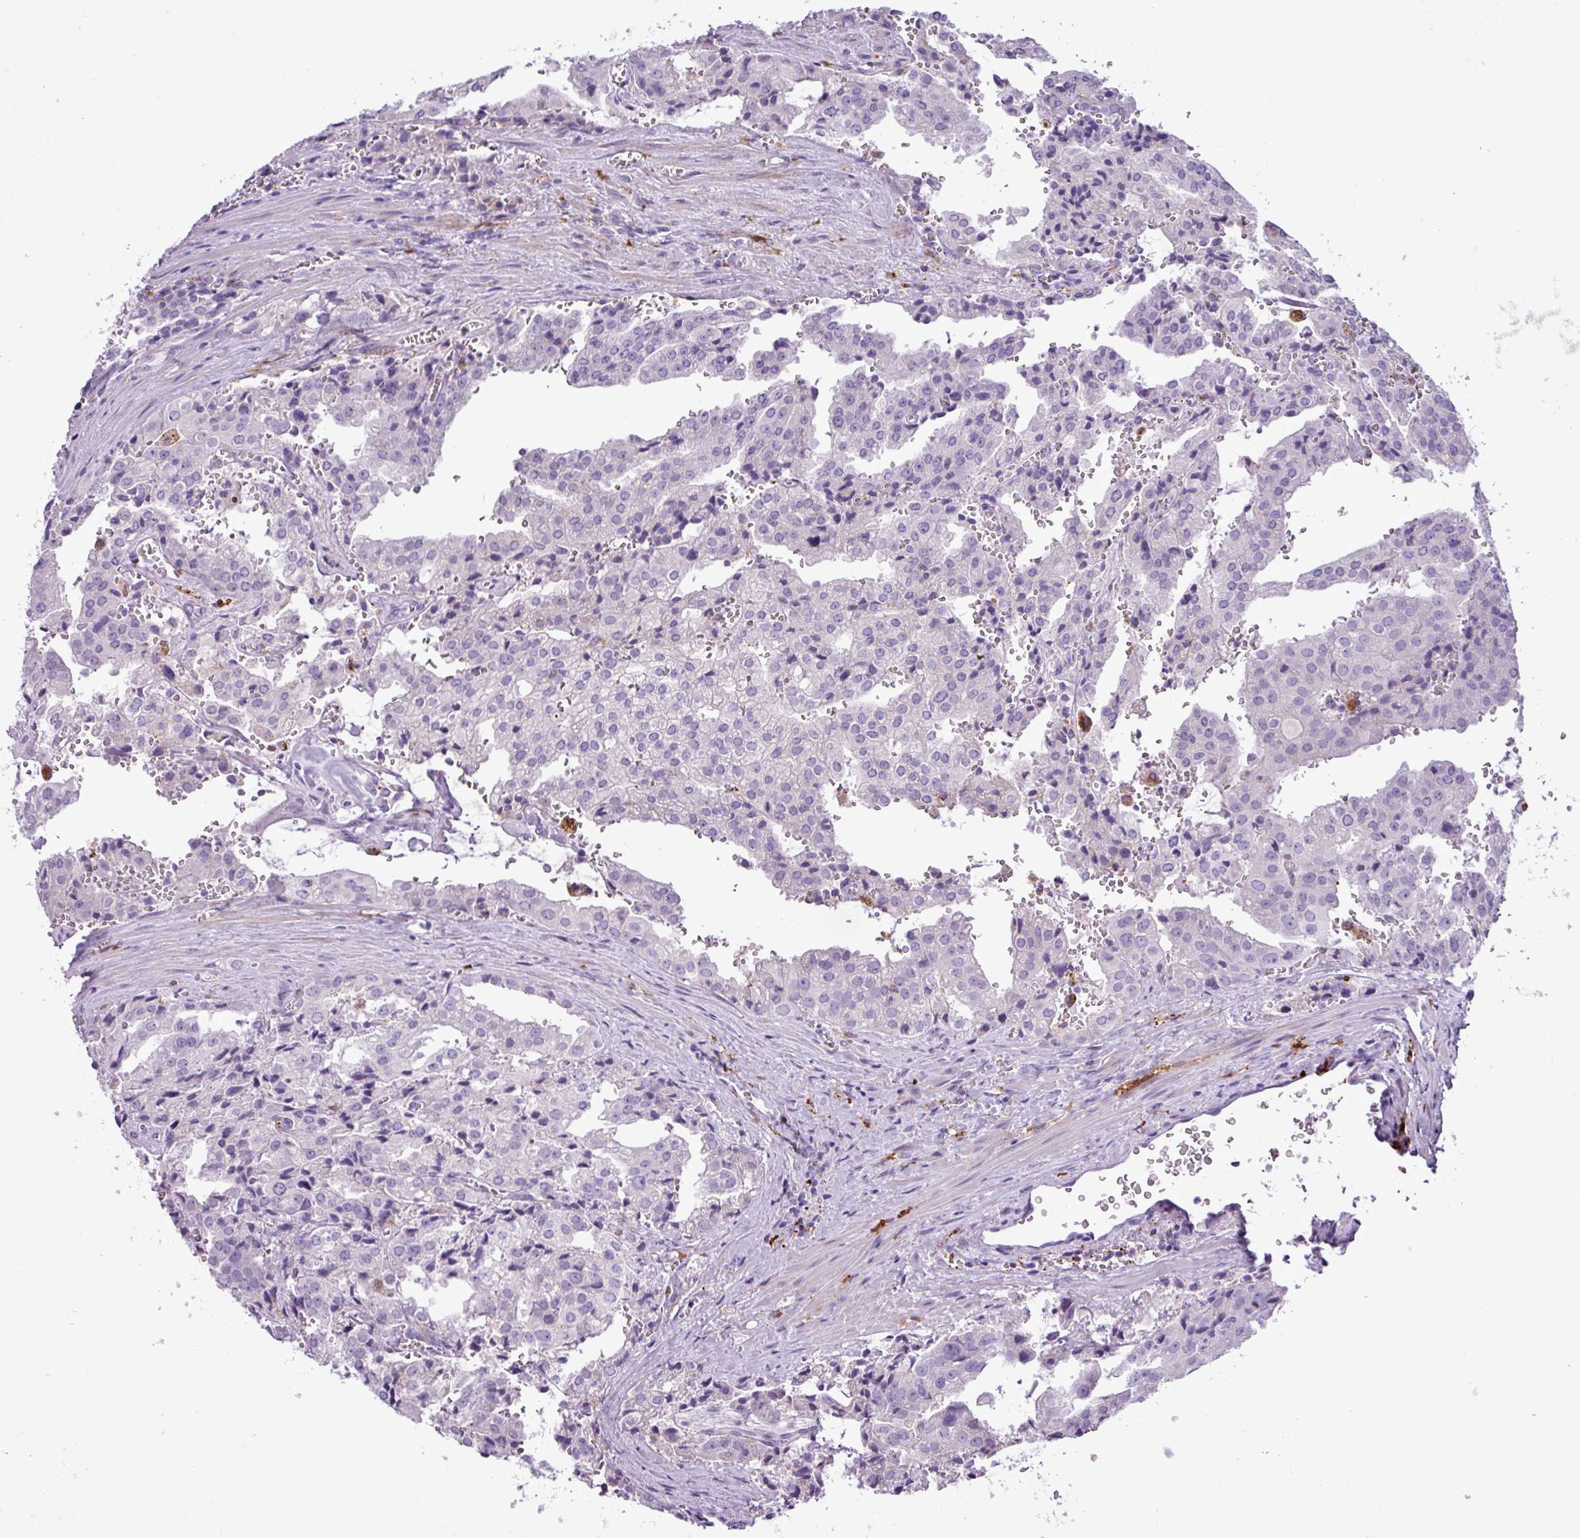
{"staining": {"intensity": "negative", "quantity": "none", "location": "none"}, "tissue": "prostate cancer", "cell_type": "Tumor cells", "image_type": "cancer", "snomed": [{"axis": "morphology", "description": "Adenocarcinoma, High grade"}, {"axis": "topography", "description": "Prostate"}], "caption": "Prostate cancer stained for a protein using IHC shows no positivity tumor cells.", "gene": "TMEM200C", "patient": {"sex": "male", "age": 68}}